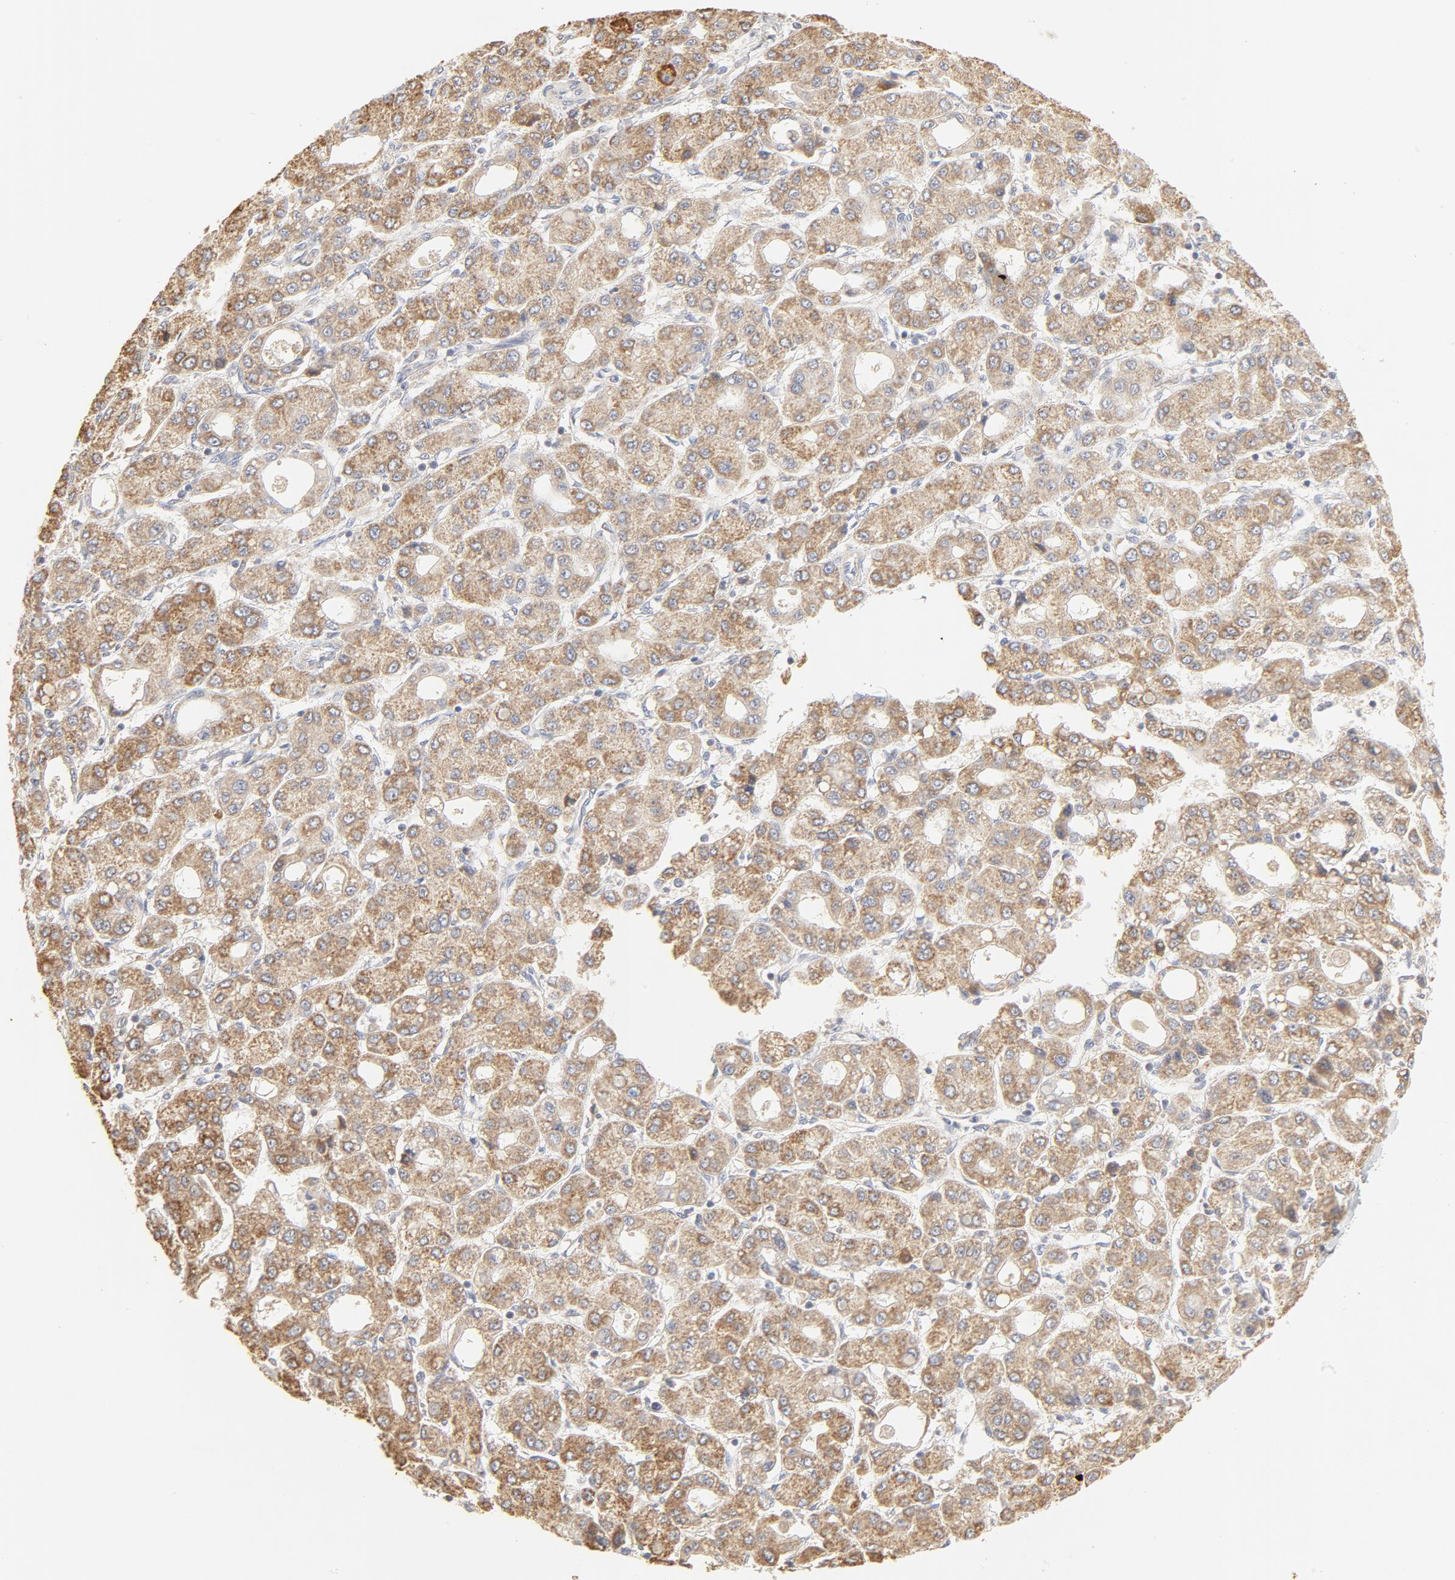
{"staining": {"intensity": "weak", "quantity": ">75%", "location": "cytoplasmic/membranous"}, "tissue": "liver cancer", "cell_type": "Tumor cells", "image_type": "cancer", "snomed": [{"axis": "morphology", "description": "Carcinoma, Hepatocellular, NOS"}, {"axis": "topography", "description": "Liver"}], "caption": "This is a histology image of immunohistochemistry staining of liver hepatocellular carcinoma, which shows weak expression in the cytoplasmic/membranous of tumor cells.", "gene": "FCGBP", "patient": {"sex": "male", "age": 69}}